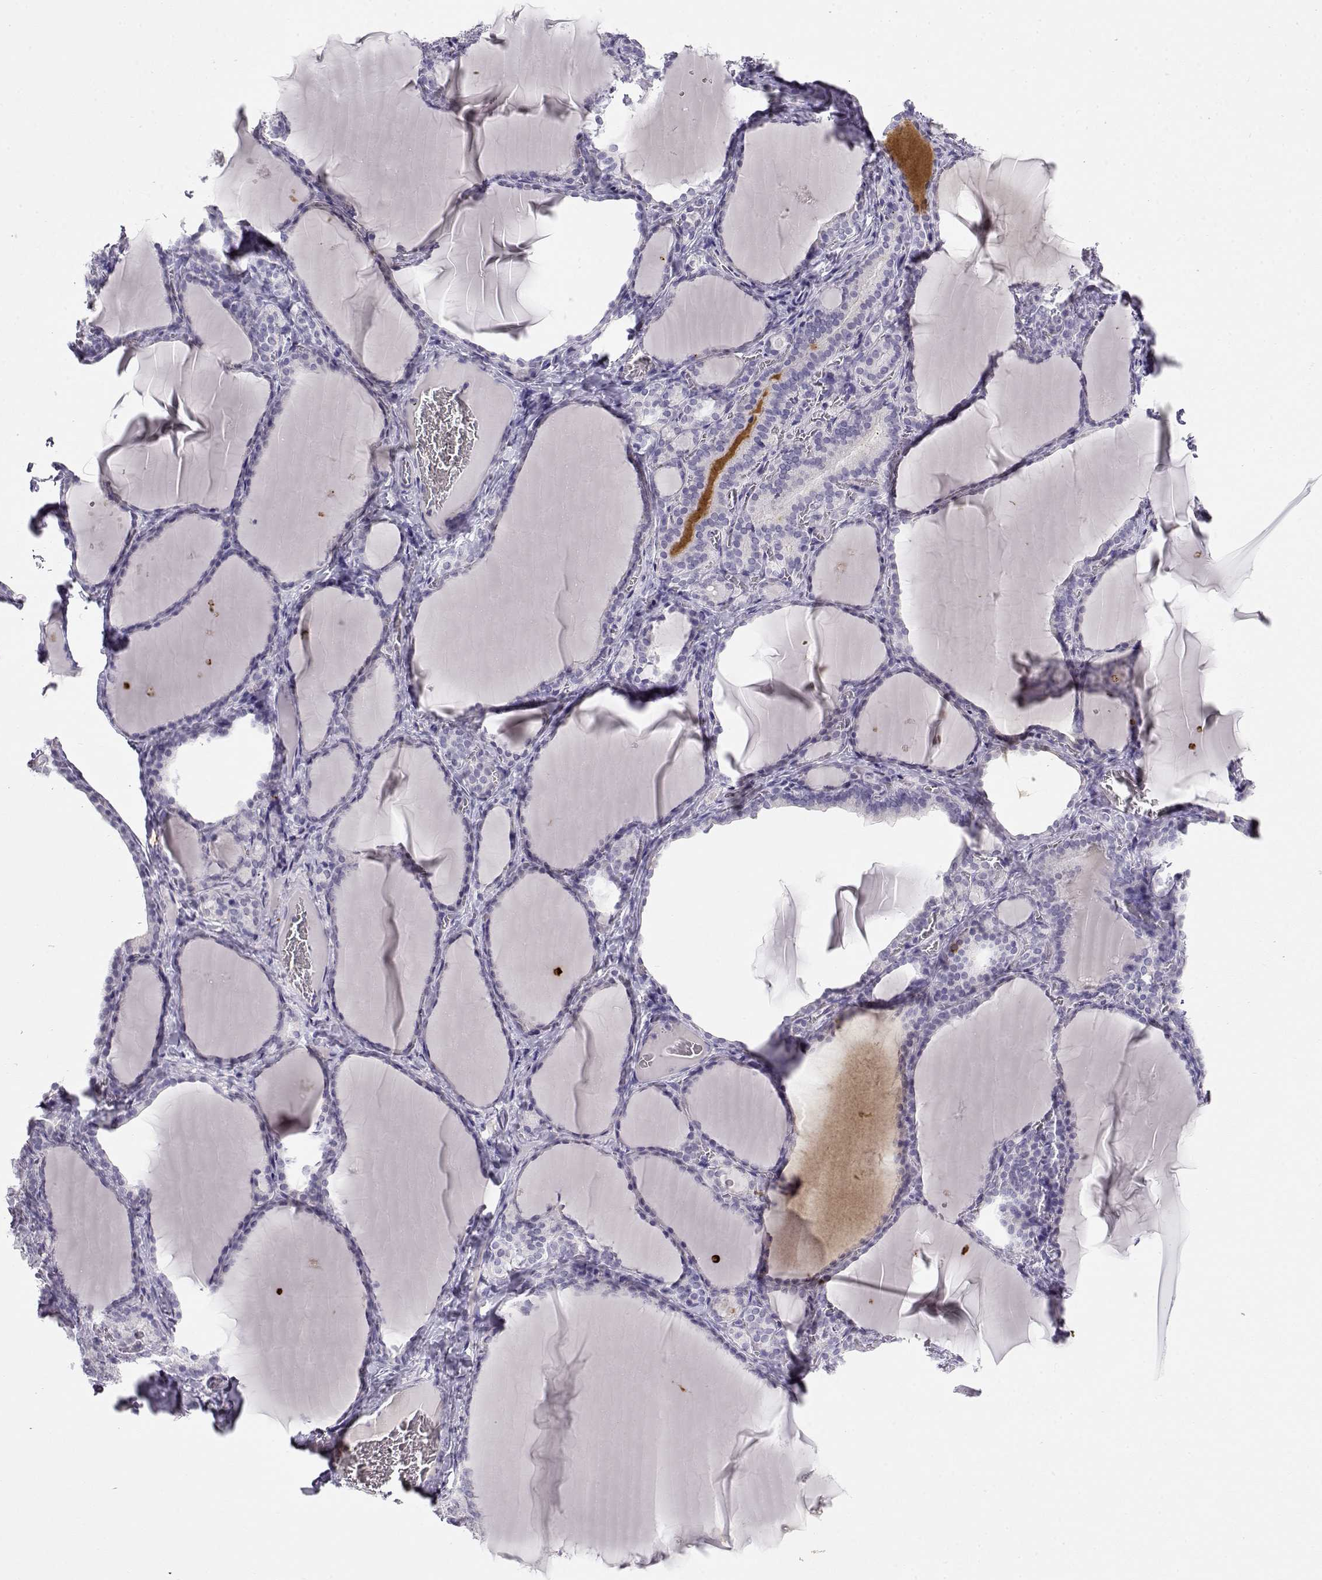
{"staining": {"intensity": "negative", "quantity": "none", "location": "none"}, "tissue": "thyroid gland", "cell_type": "Glandular cells", "image_type": "normal", "snomed": [{"axis": "morphology", "description": "Normal tissue, NOS"}, {"axis": "morphology", "description": "Hyperplasia, NOS"}, {"axis": "topography", "description": "Thyroid gland"}], "caption": "Immunohistochemistry (IHC) of benign human thyroid gland demonstrates no expression in glandular cells.", "gene": "OPN5", "patient": {"sex": "female", "age": 27}}